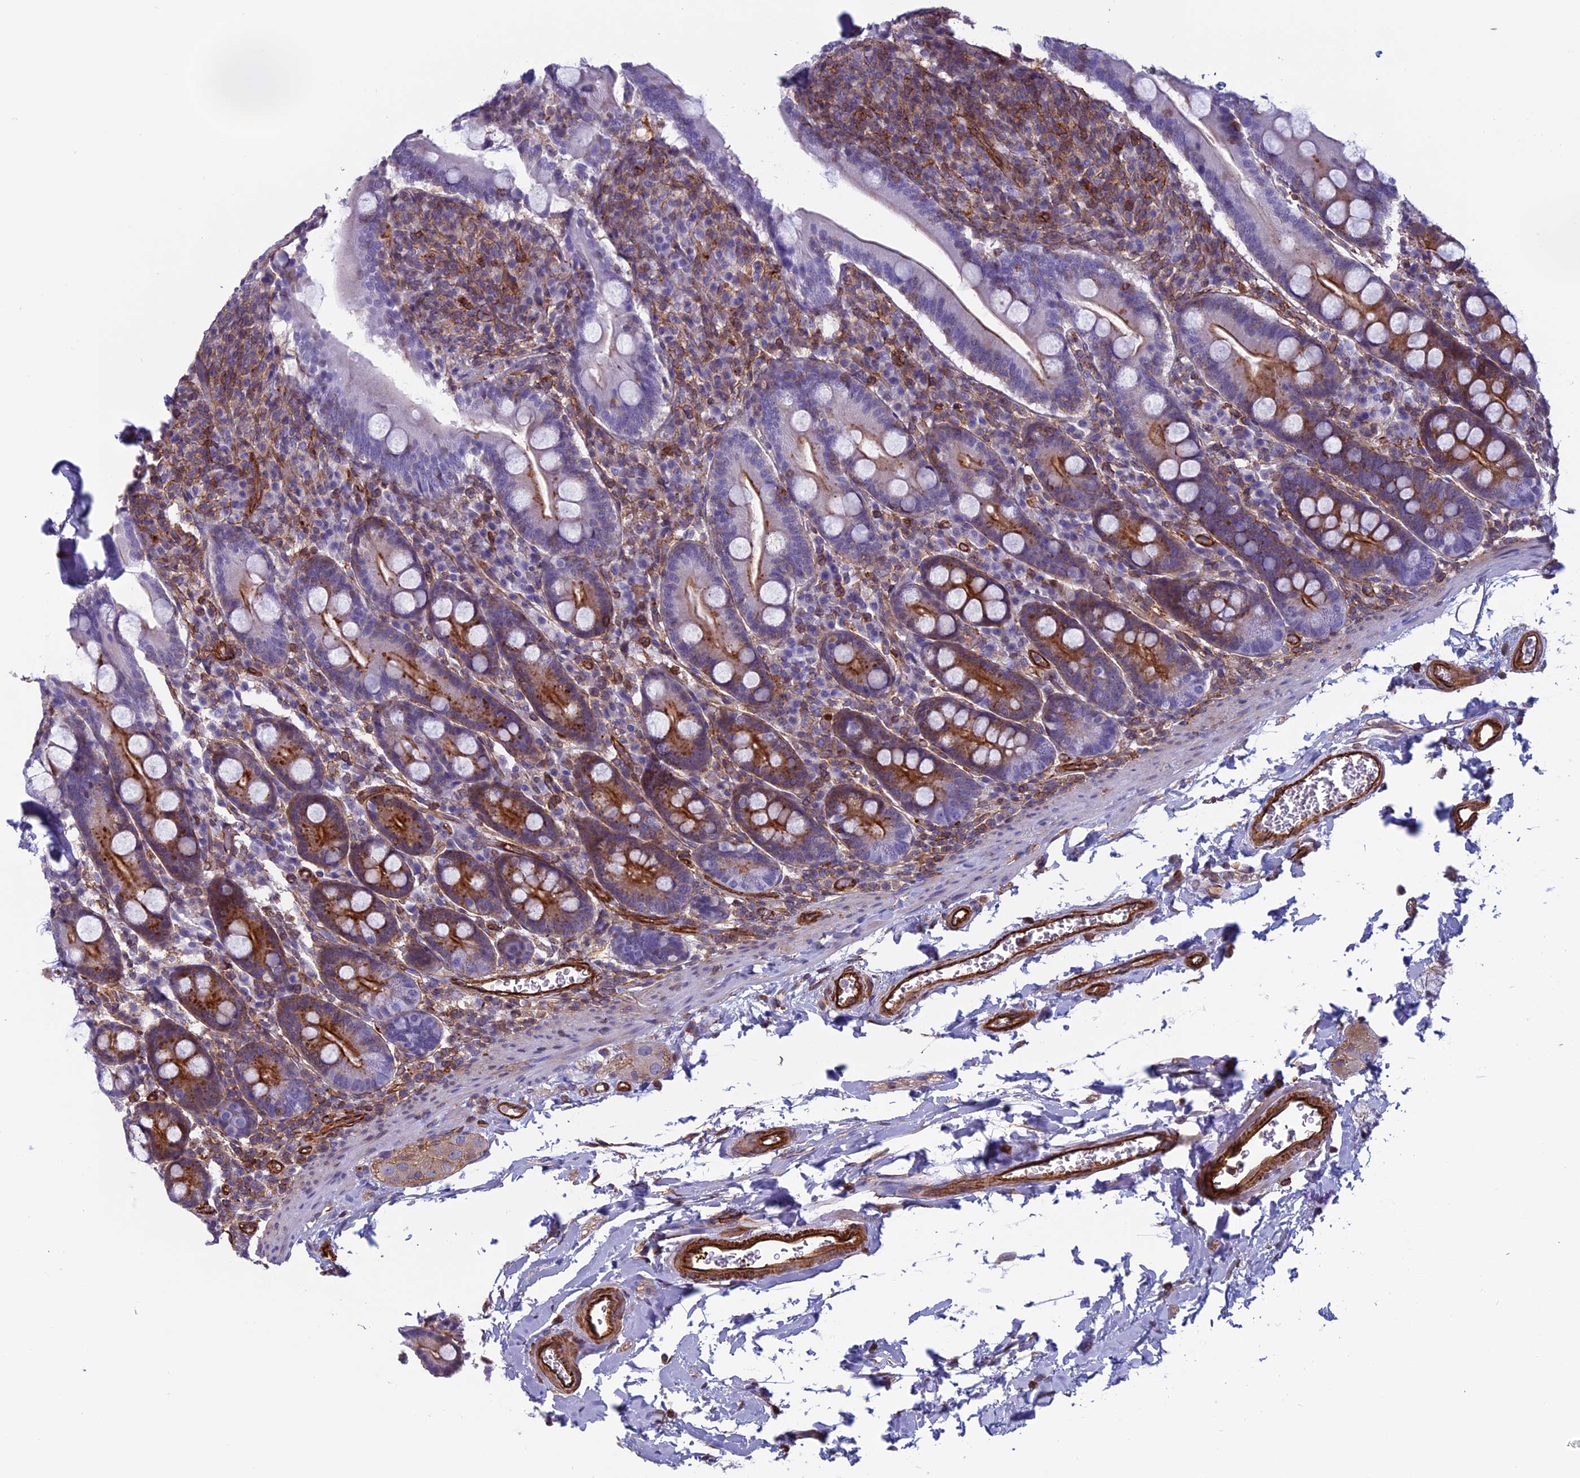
{"staining": {"intensity": "strong", "quantity": "25%-75%", "location": "cytoplasmic/membranous"}, "tissue": "duodenum", "cell_type": "Glandular cells", "image_type": "normal", "snomed": [{"axis": "morphology", "description": "Normal tissue, NOS"}, {"axis": "topography", "description": "Duodenum"}], "caption": "Glandular cells reveal strong cytoplasmic/membranous expression in approximately 25%-75% of cells in unremarkable duodenum. (brown staining indicates protein expression, while blue staining denotes nuclei).", "gene": "ANGPTL2", "patient": {"sex": "male", "age": 35}}